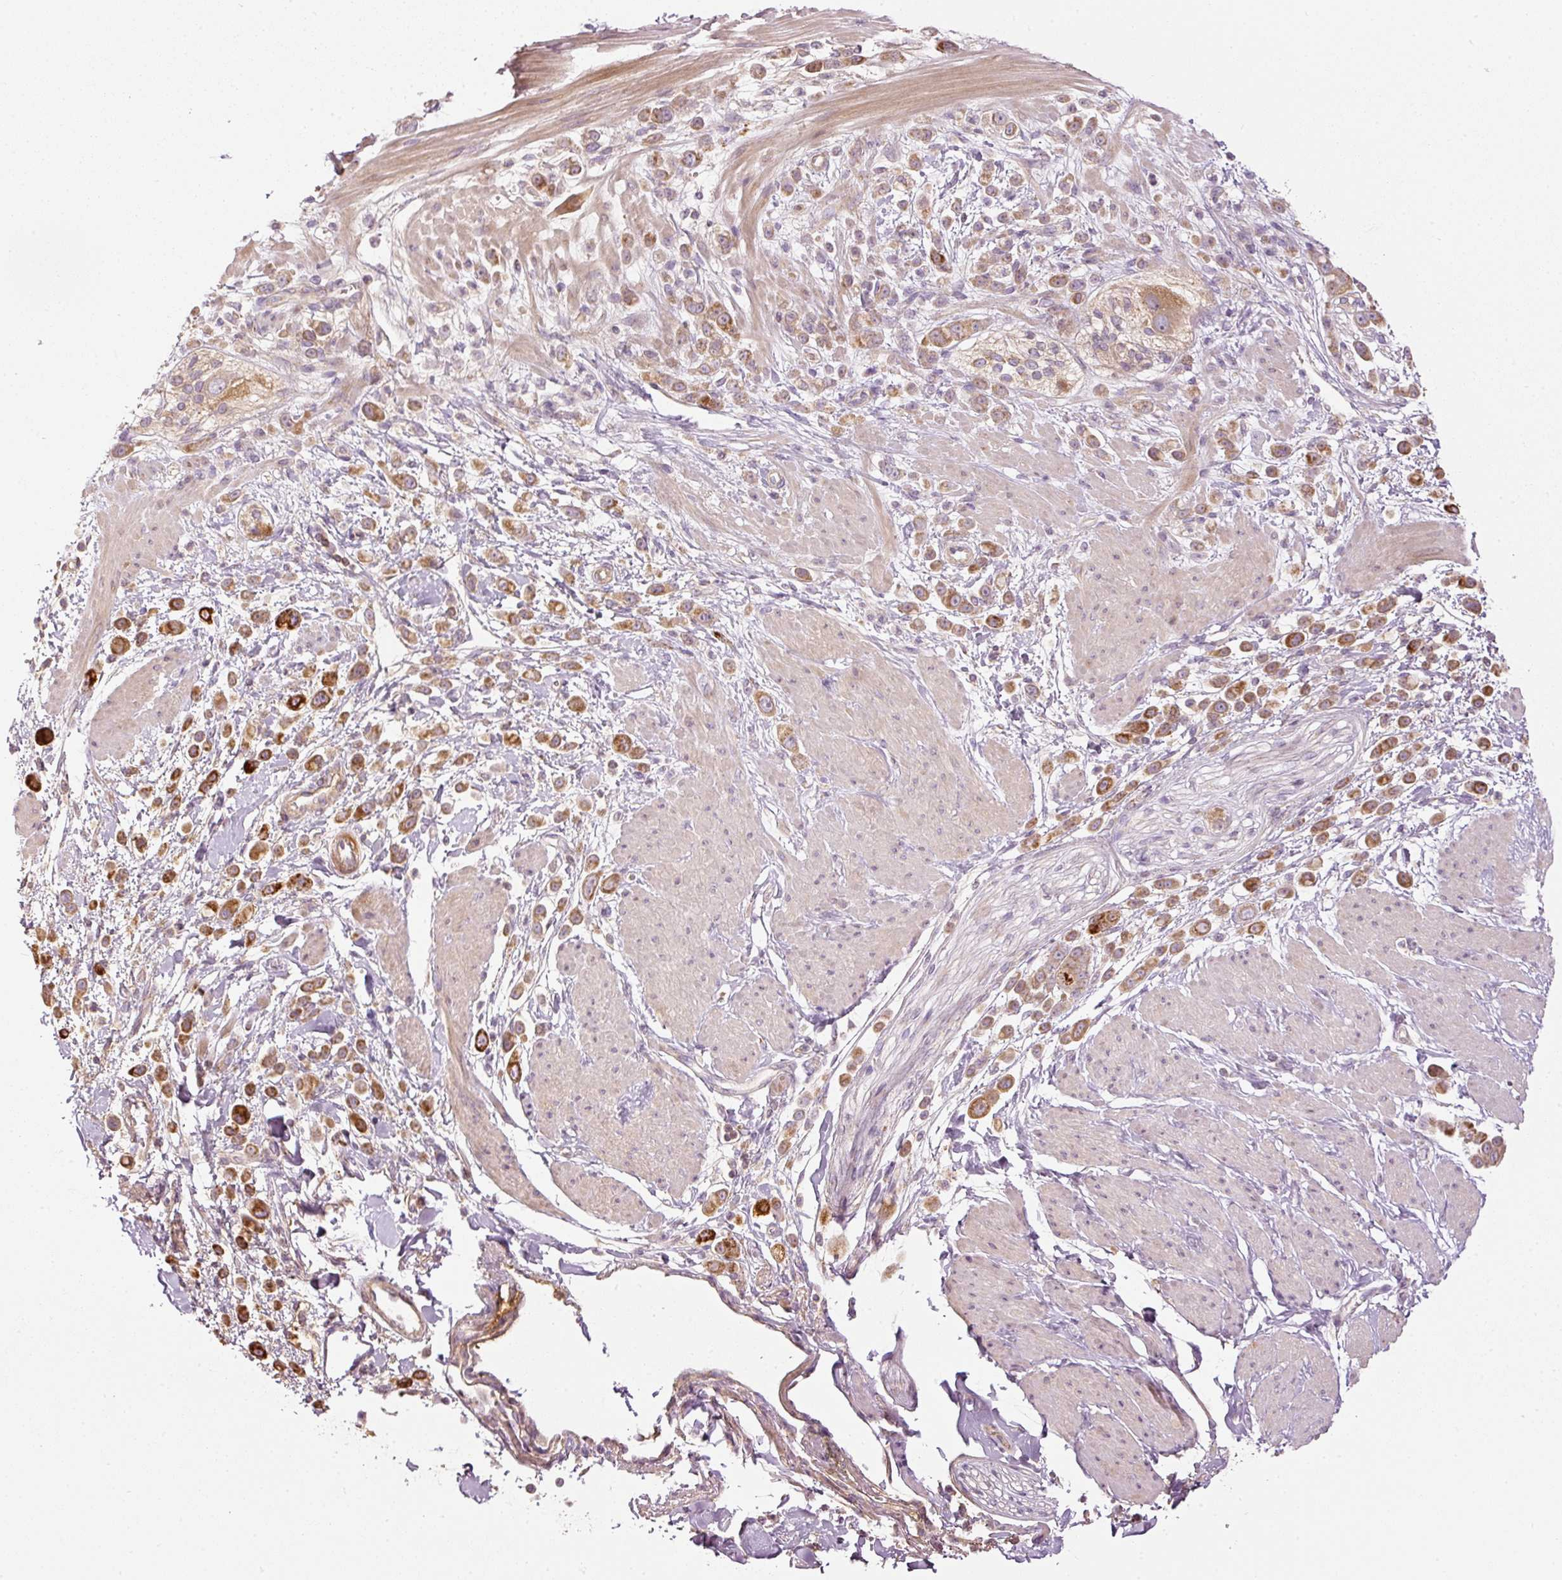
{"staining": {"intensity": "strong", "quantity": ">75%", "location": "cytoplasmic/membranous"}, "tissue": "pancreatic cancer", "cell_type": "Tumor cells", "image_type": "cancer", "snomed": [{"axis": "morphology", "description": "Normal tissue, NOS"}, {"axis": "morphology", "description": "Adenocarcinoma, NOS"}, {"axis": "topography", "description": "Pancreas"}], "caption": "Protein staining displays strong cytoplasmic/membranous expression in approximately >75% of tumor cells in pancreatic adenocarcinoma.", "gene": "SERPING1", "patient": {"sex": "female", "age": 64}}